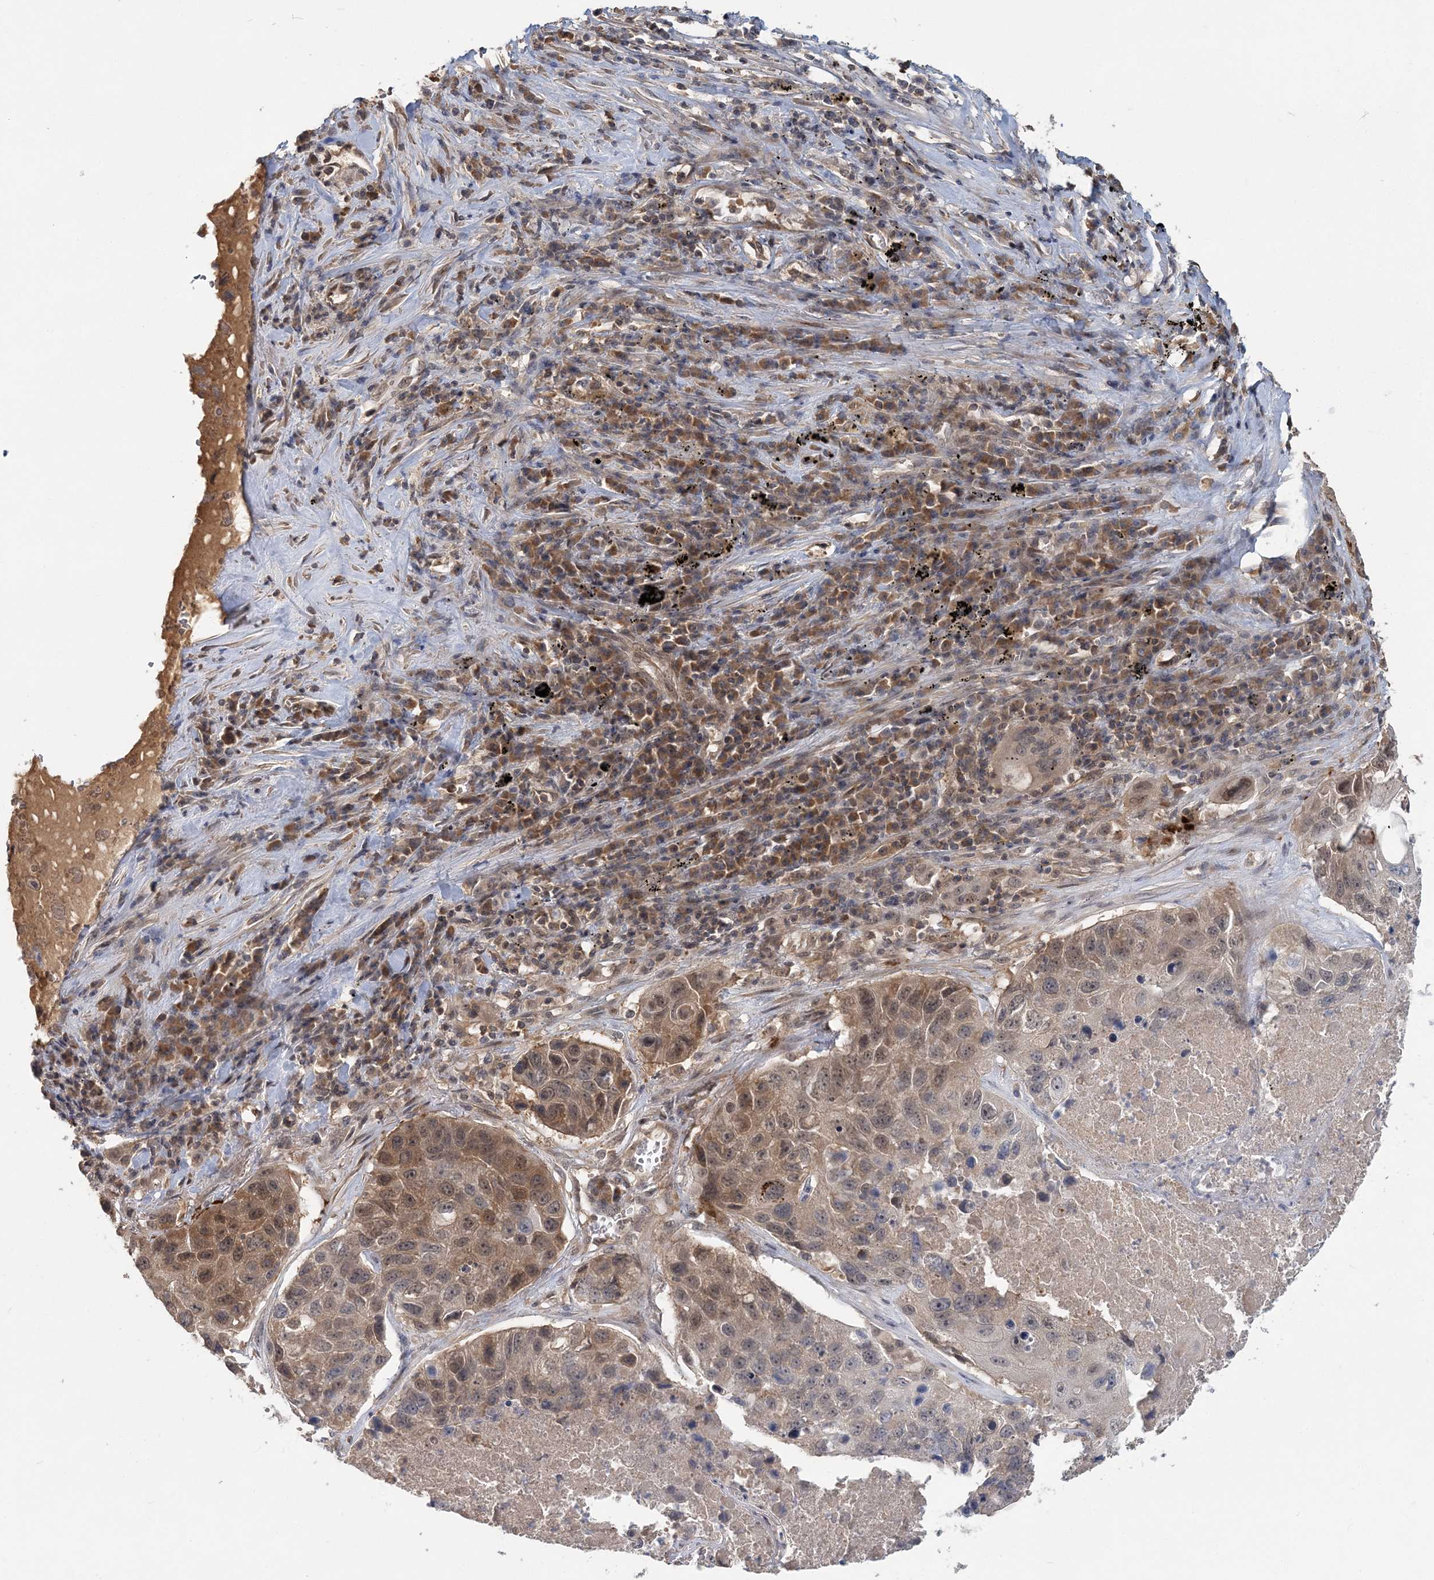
{"staining": {"intensity": "weak", "quantity": ">75%", "location": "cytoplasmic/membranous,nuclear"}, "tissue": "lung cancer", "cell_type": "Tumor cells", "image_type": "cancer", "snomed": [{"axis": "morphology", "description": "Squamous cell carcinoma, NOS"}, {"axis": "topography", "description": "Lung"}], "caption": "Tumor cells demonstrate low levels of weak cytoplasmic/membranous and nuclear staining in about >75% of cells in human lung cancer (squamous cell carcinoma).", "gene": "RNF25", "patient": {"sex": "male", "age": 61}}